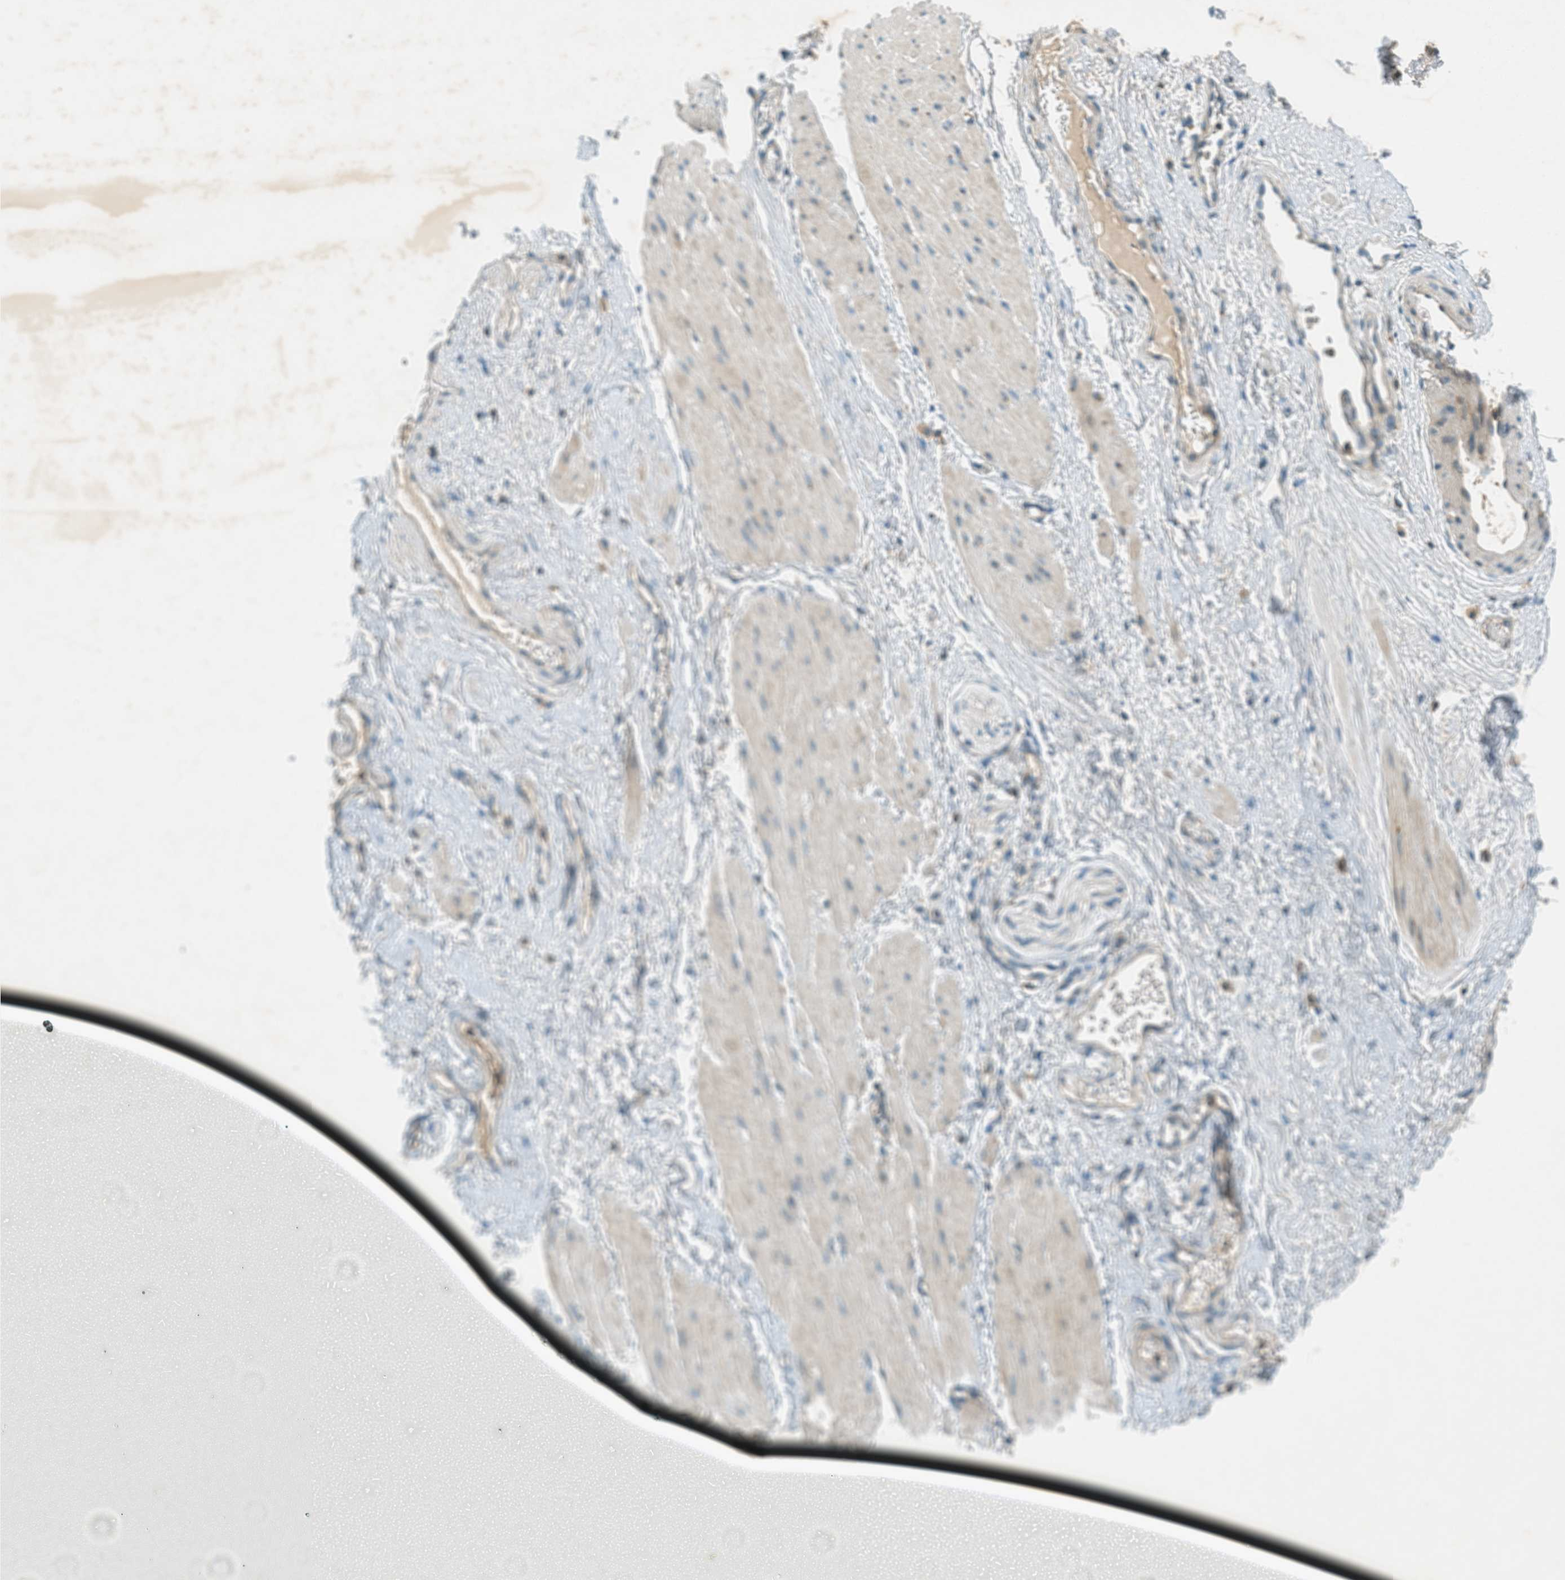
{"staining": {"intensity": "moderate", "quantity": ">75%", "location": "cytoplasmic/membranous"}, "tissue": "adipose tissue", "cell_type": "Adipocytes", "image_type": "normal", "snomed": [{"axis": "morphology", "description": "Normal tissue, NOS"}, {"axis": "topography", "description": "Soft tissue"}, {"axis": "topography", "description": "Vascular tissue"}], "caption": "This image shows immunohistochemistry staining of unremarkable human adipose tissue, with medium moderate cytoplasmic/membranous positivity in about >75% of adipocytes.", "gene": "NUDT4B", "patient": {"sex": "female", "age": 35}}